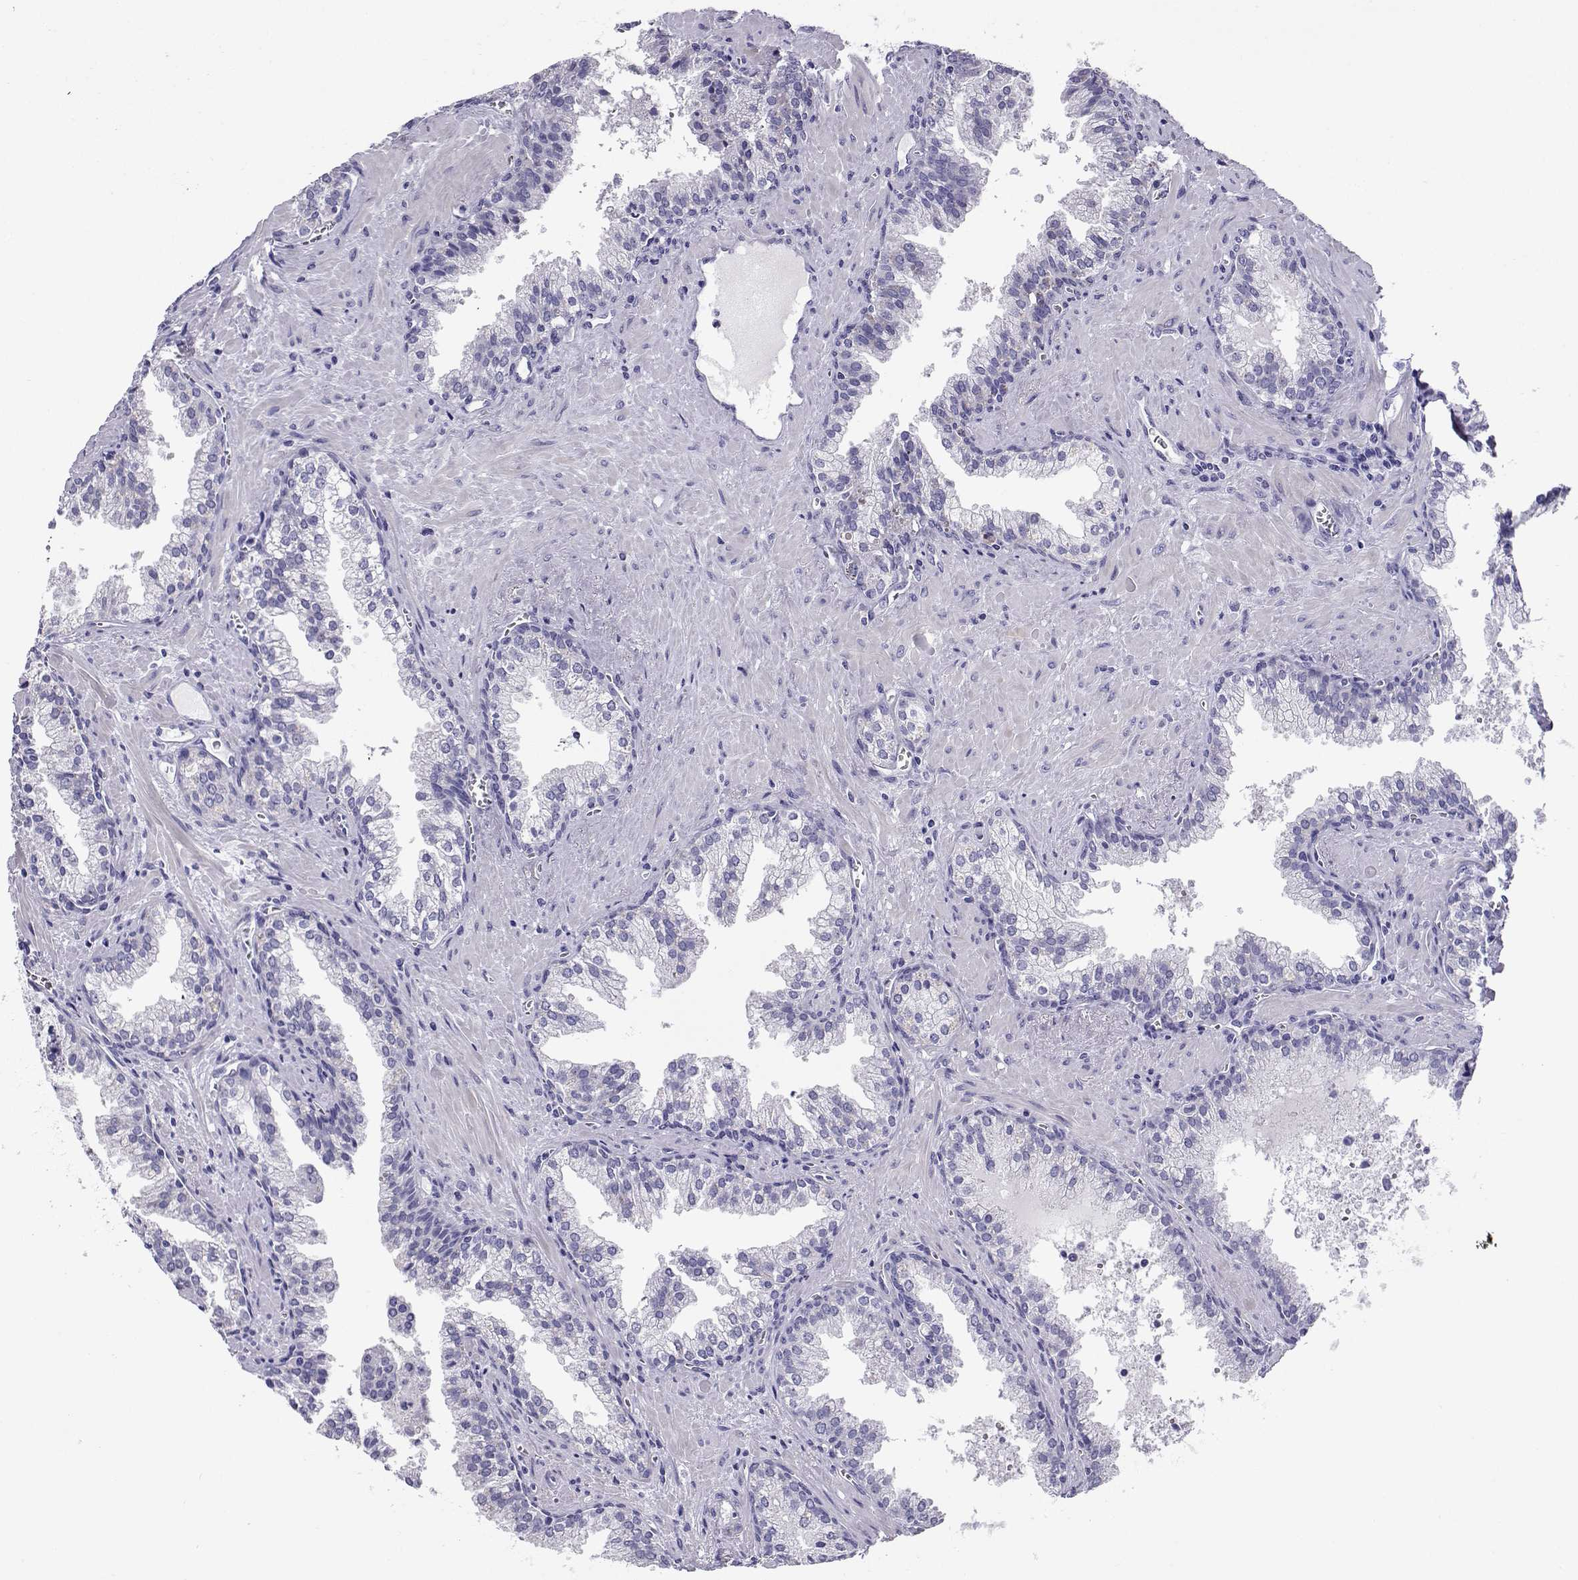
{"staining": {"intensity": "negative", "quantity": "none", "location": "none"}, "tissue": "prostate cancer", "cell_type": "Tumor cells", "image_type": "cancer", "snomed": [{"axis": "morphology", "description": "Adenocarcinoma, High grade"}, {"axis": "topography", "description": "Prostate"}], "caption": "Human prostate cancer stained for a protein using IHC exhibits no positivity in tumor cells.", "gene": "CABS1", "patient": {"sex": "male", "age": 68}}